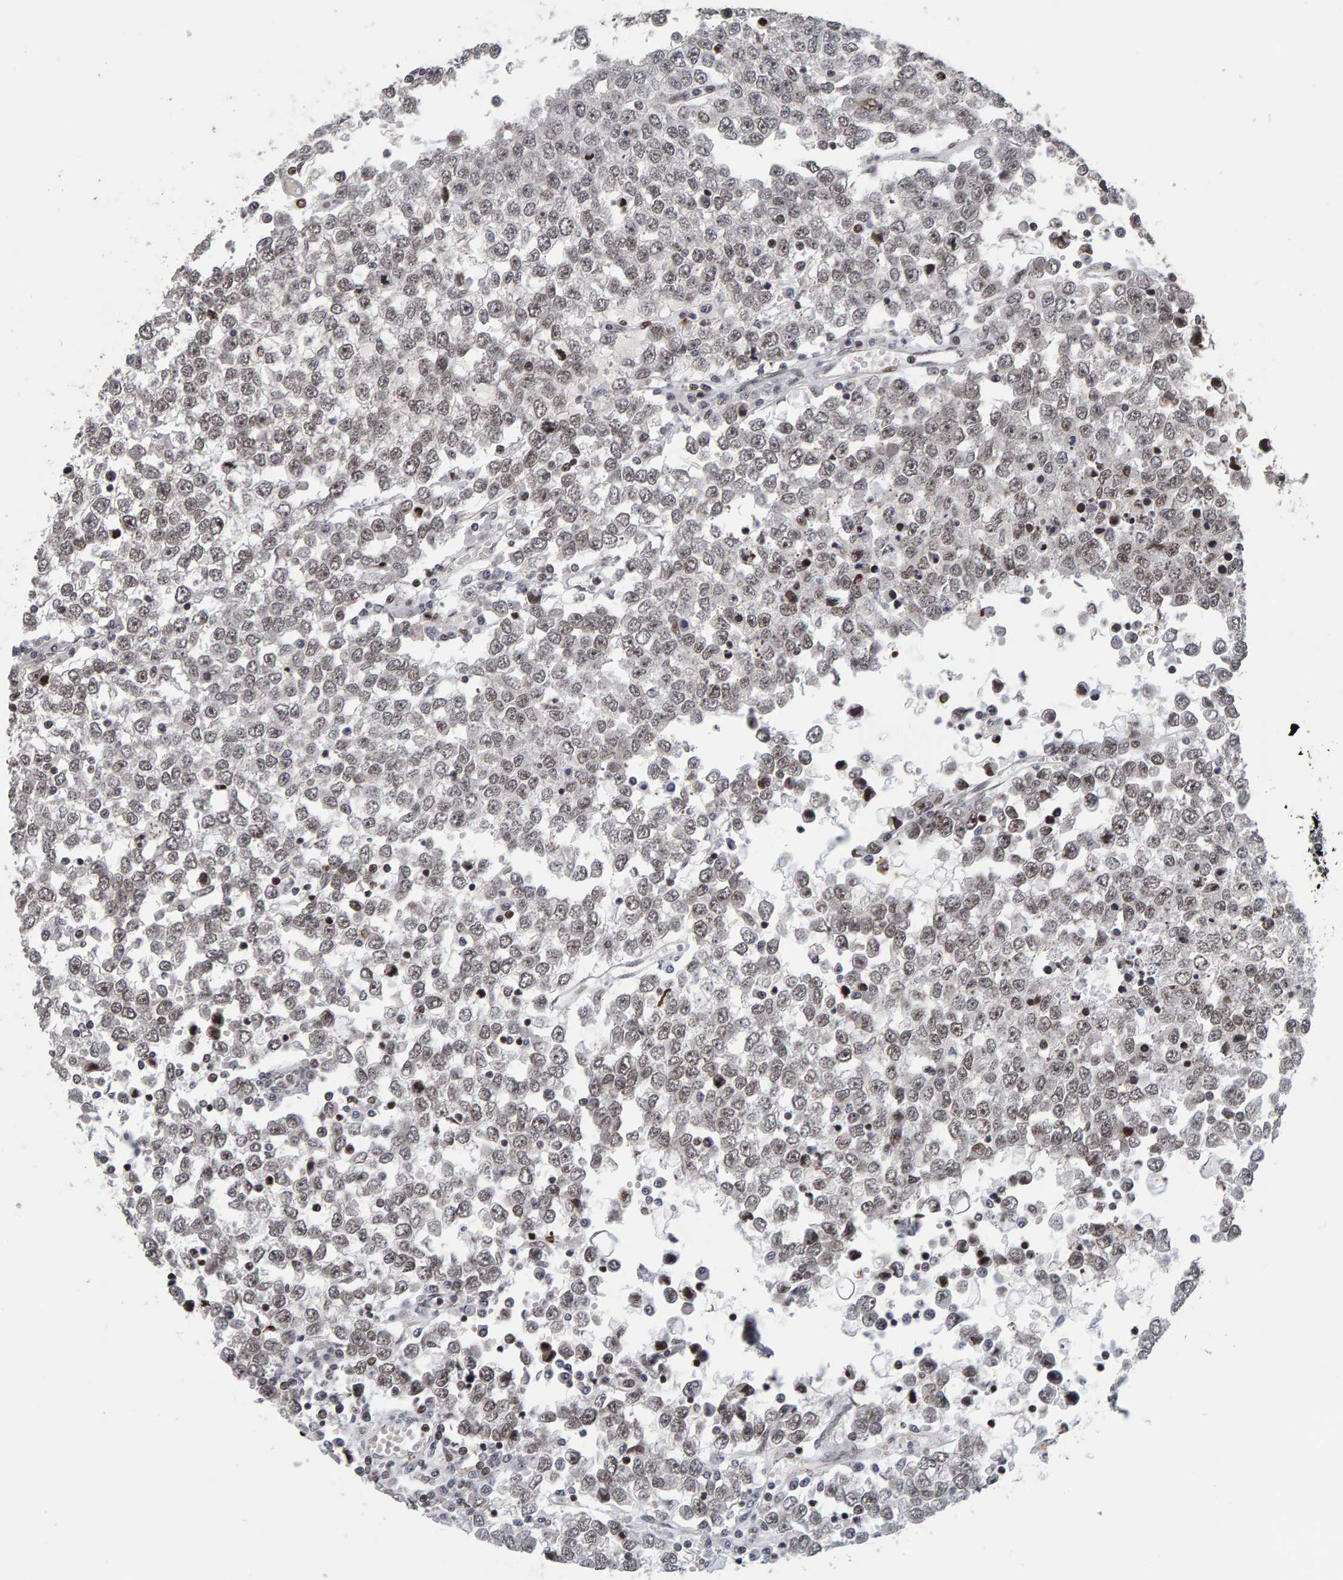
{"staining": {"intensity": "weak", "quantity": "25%-75%", "location": "nuclear"}, "tissue": "testis cancer", "cell_type": "Tumor cells", "image_type": "cancer", "snomed": [{"axis": "morphology", "description": "Seminoma, NOS"}, {"axis": "topography", "description": "Testis"}], "caption": "Immunohistochemical staining of testis seminoma exhibits low levels of weak nuclear staining in about 25%-75% of tumor cells.", "gene": "CHD4", "patient": {"sex": "male", "age": 65}}